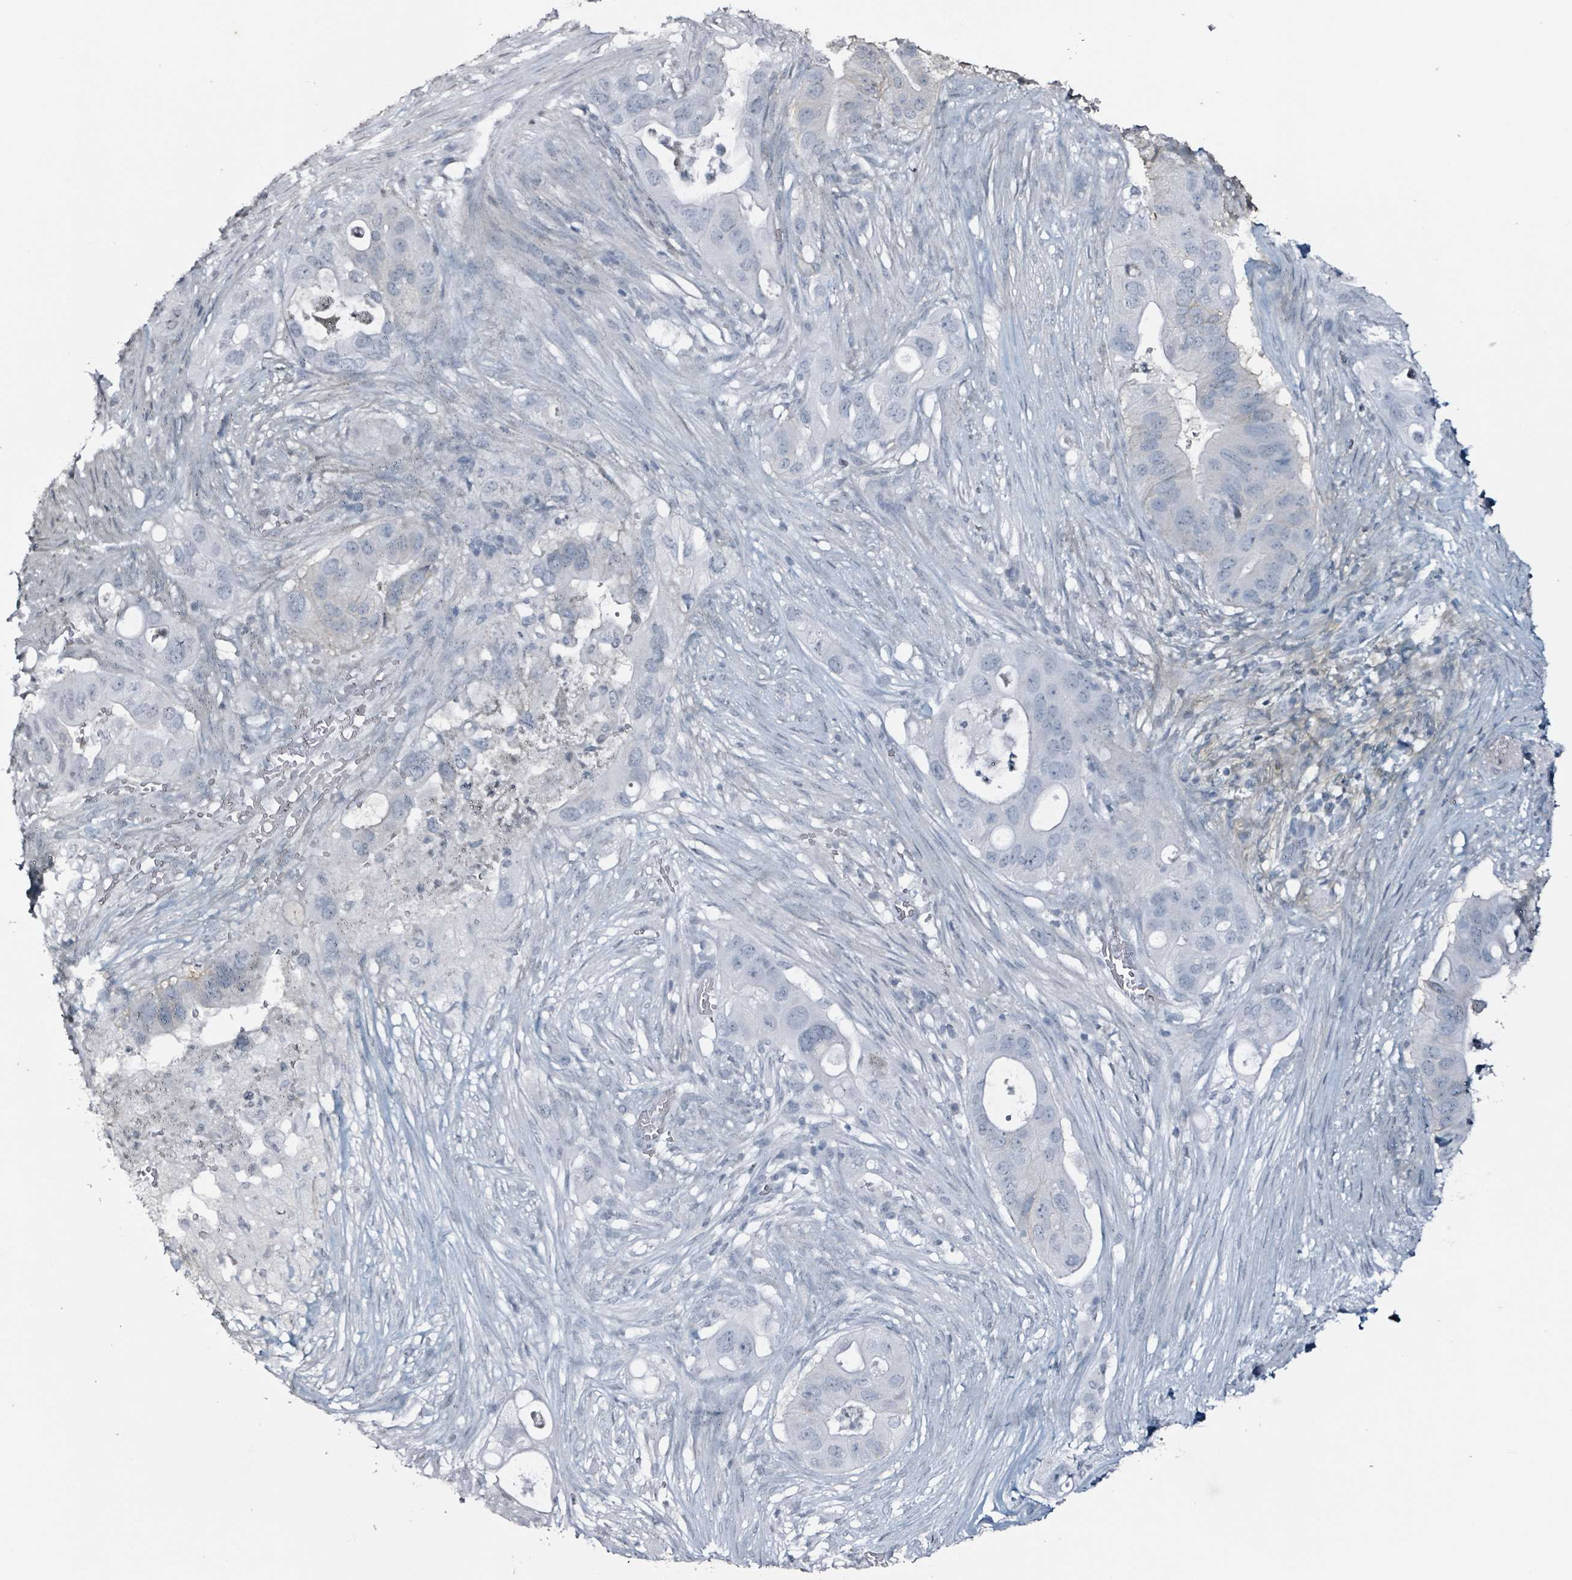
{"staining": {"intensity": "negative", "quantity": "none", "location": "none"}, "tissue": "pancreatic cancer", "cell_type": "Tumor cells", "image_type": "cancer", "snomed": [{"axis": "morphology", "description": "Adenocarcinoma, NOS"}, {"axis": "topography", "description": "Pancreas"}], "caption": "Immunohistochemical staining of human pancreatic cancer (adenocarcinoma) displays no significant positivity in tumor cells. (DAB (3,3'-diaminobenzidine) immunohistochemistry (IHC), high magnification).", "gene": "CA9", "patient": {"sex": "female", "age": 72}}